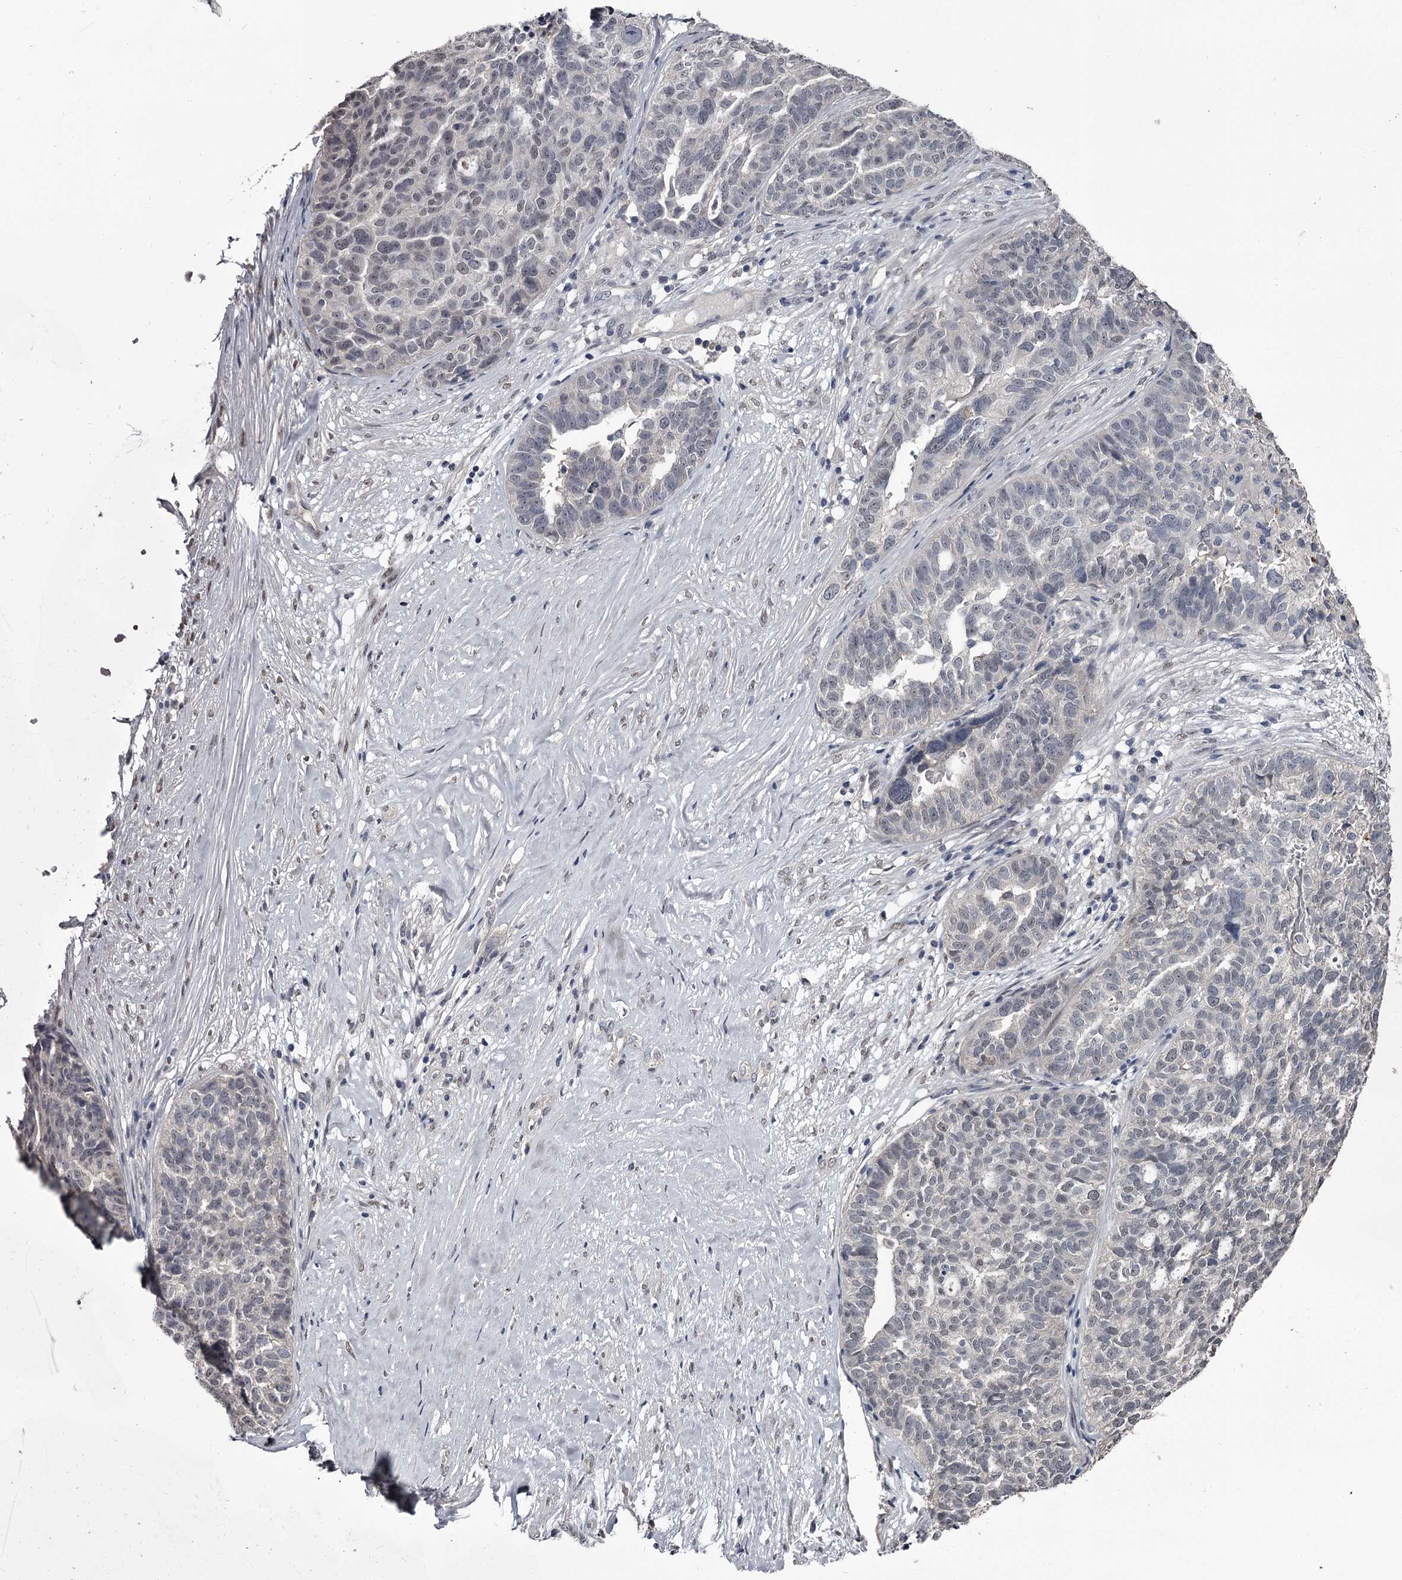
{"staining": {"intensity": "negative", "quantity": "none", "location": "none"}, "tissue": "ovarian cancer", "cell_type": "Tumor cells", "image_type": "cancer", "snomed": [{"axis": "morphology", "description": "Cystadenocarcinoma, serous, NOS"}, {"axis": "topography", "description": "Ovary"}], "caption": "This image is of serous cystadenocarcinoma (ovarian) stained with immunohistochemistry (IHC) to label a protein in brown with the nuclei are counter-stained blue. There is no expression in tumor cells.", "gene": "PRPF40B", "patient": {"sex": "female", "age": 59}}